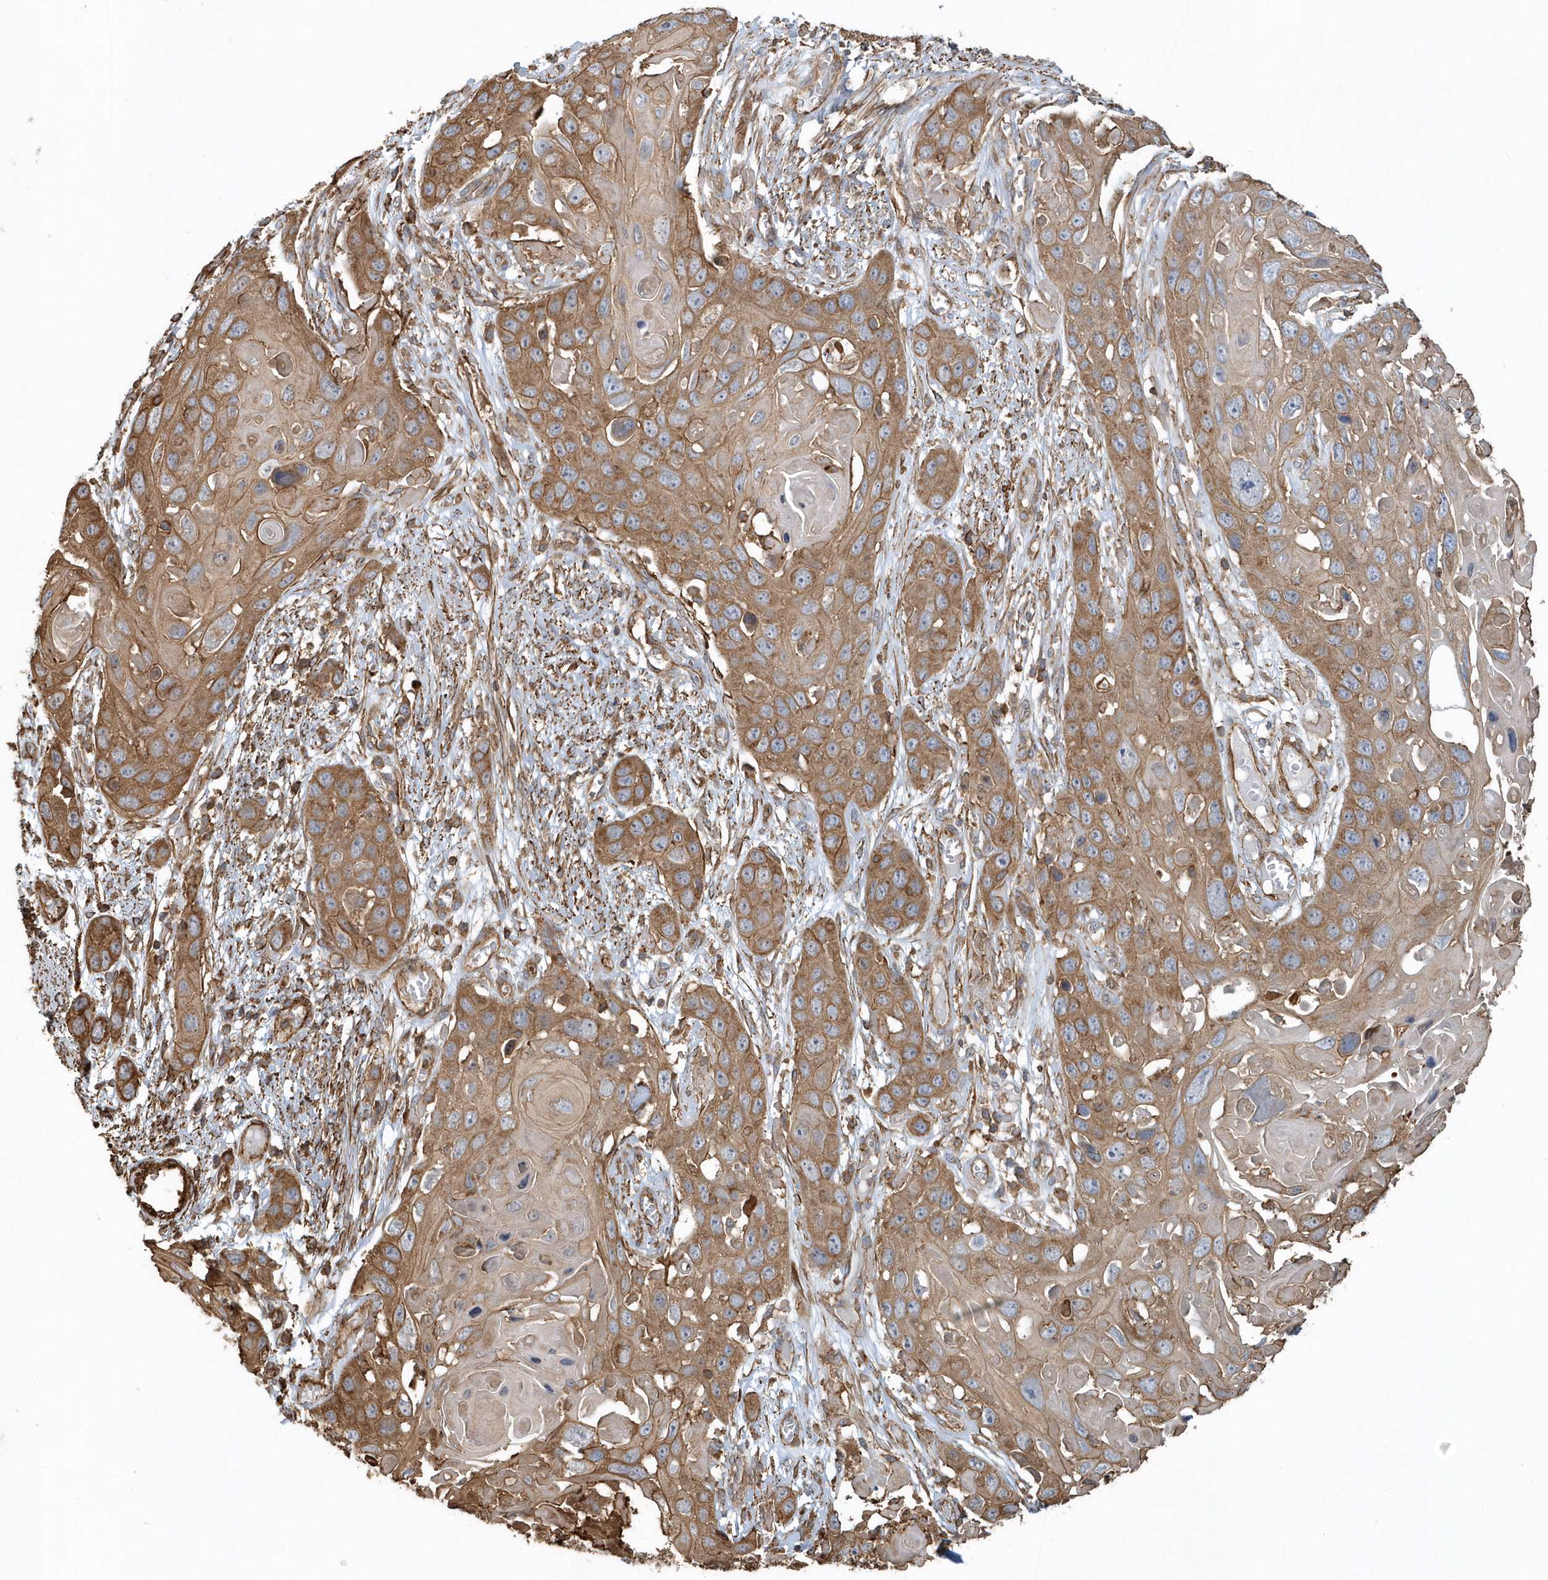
{"staining": {"intensity": "moderate", "quantity": ">75%", "location": "cytoplasmic/membranous"}, "tissue": "skin cancer", "cell_type": "Tumor cells", "image_type": "cancer", "snomed": [{"axis": "morphology", "description": "Squamous cell carcinoma, NOS"}, {"axis": "topography", "description": "Skin"}], "caption": "A micrograph of human skin cancer stained for a protein shows moderate cytoplasmic/membranous brown staining in tumor cells. (Stains: DAB (3,3'-diaminobenzidine) in brown, nuclei in blue, Microscopy: brightfield microscopy at high magnification).", "gene": "MMUT", "patient": {"sex": "male", "age": 55}}